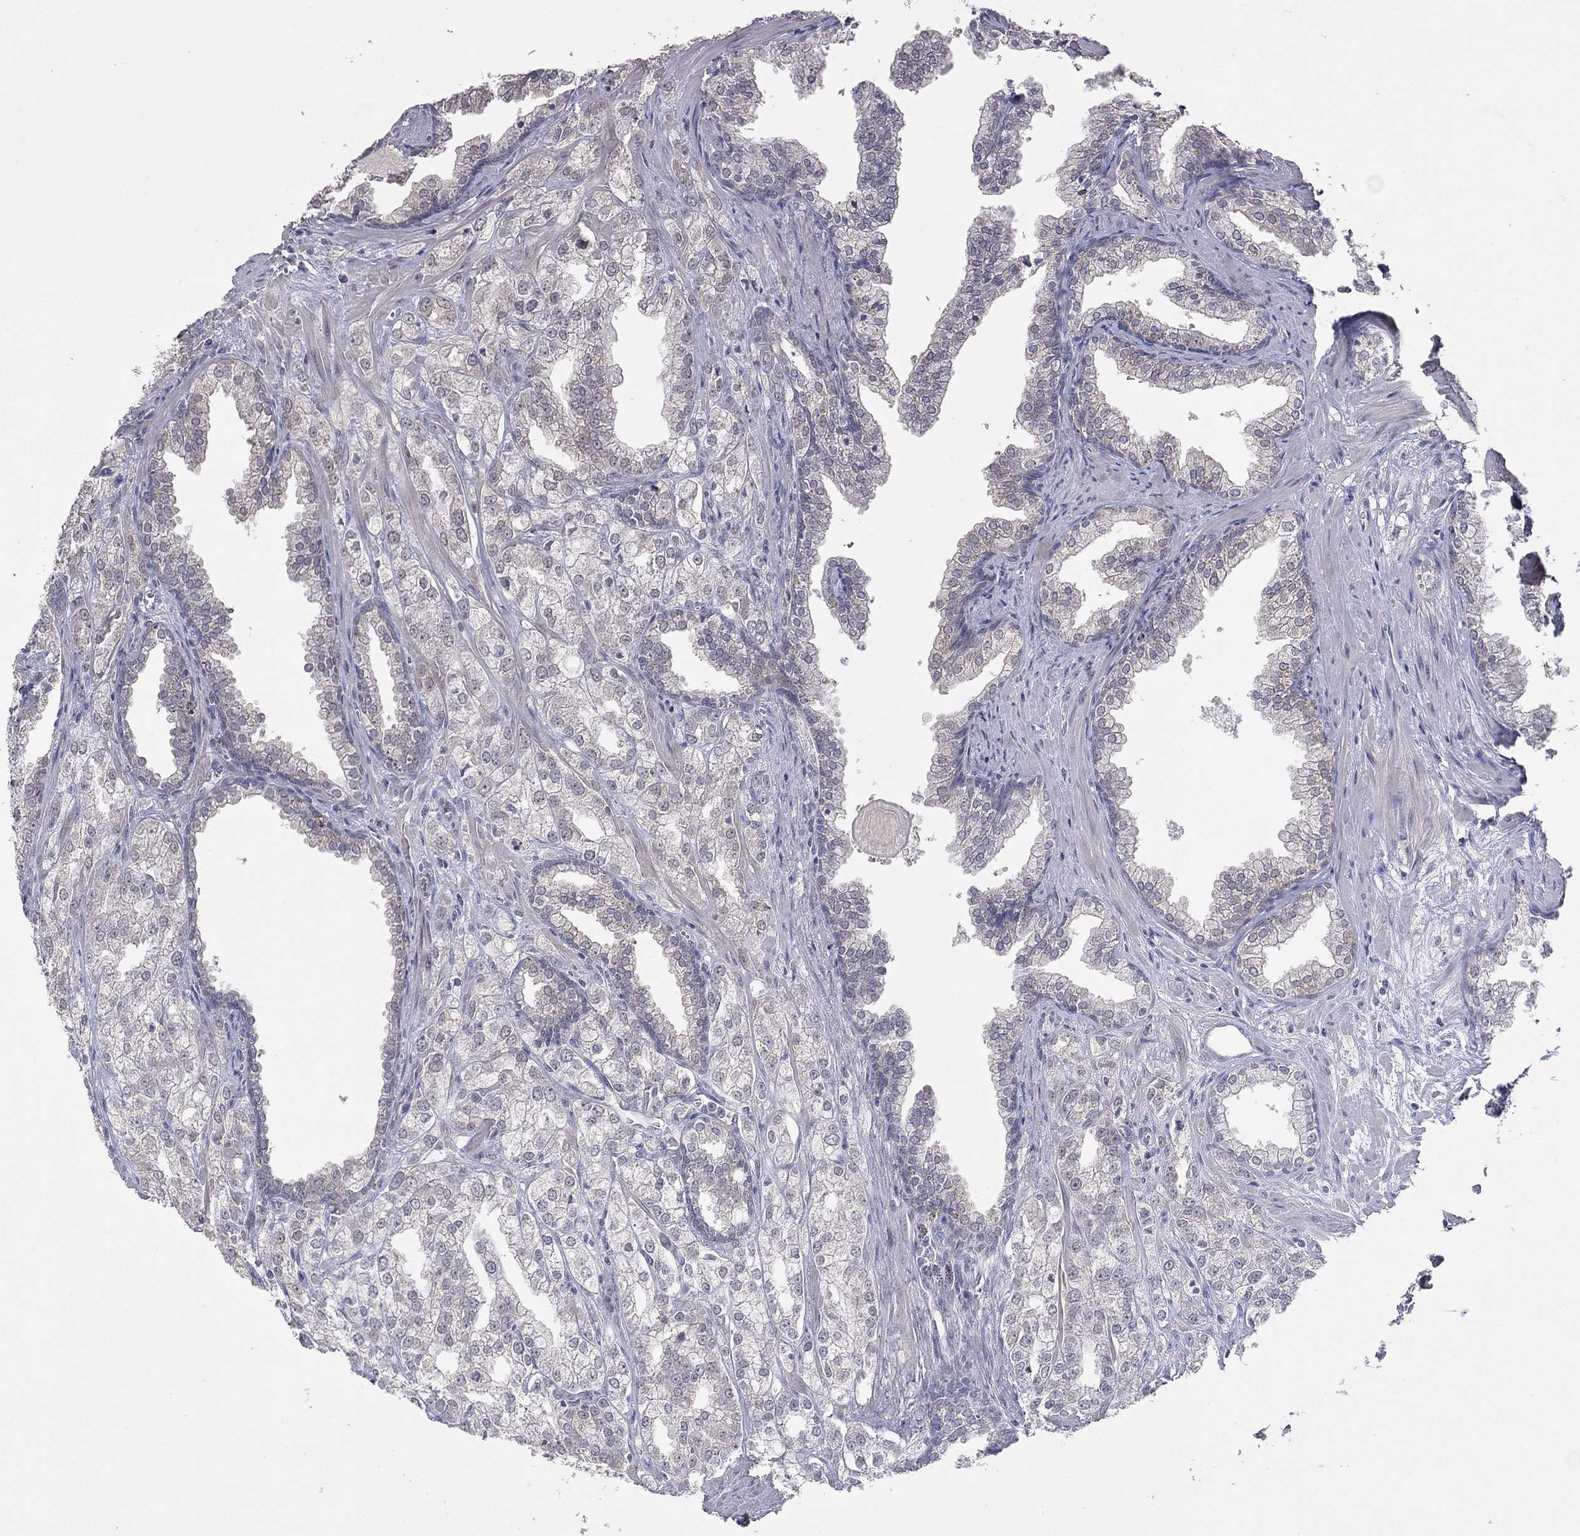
{"staining": {"intensity": "negative", "quantity": "none", "location": "none"}, "tissue": "prostate cancer", "cell_type": "Tumor cells", "image_type": "cancer", "snomed": [{"axis": "morphology", "description": "Adenocarcinoma, NOS"}, {"axis": "topography", "description": "Prostate"}], "caption": "DAB immunohistochemical staining of prostate cancer (adenocarcinoma) demonstrates no significant expression in tumor cells. (Stains: DAB IHC with hematoxylin counter stain, Microscopy: brightfield microscopy at high magnification).", "gene": "FABP12", "patient": {"sex": "male", "age": 70}}